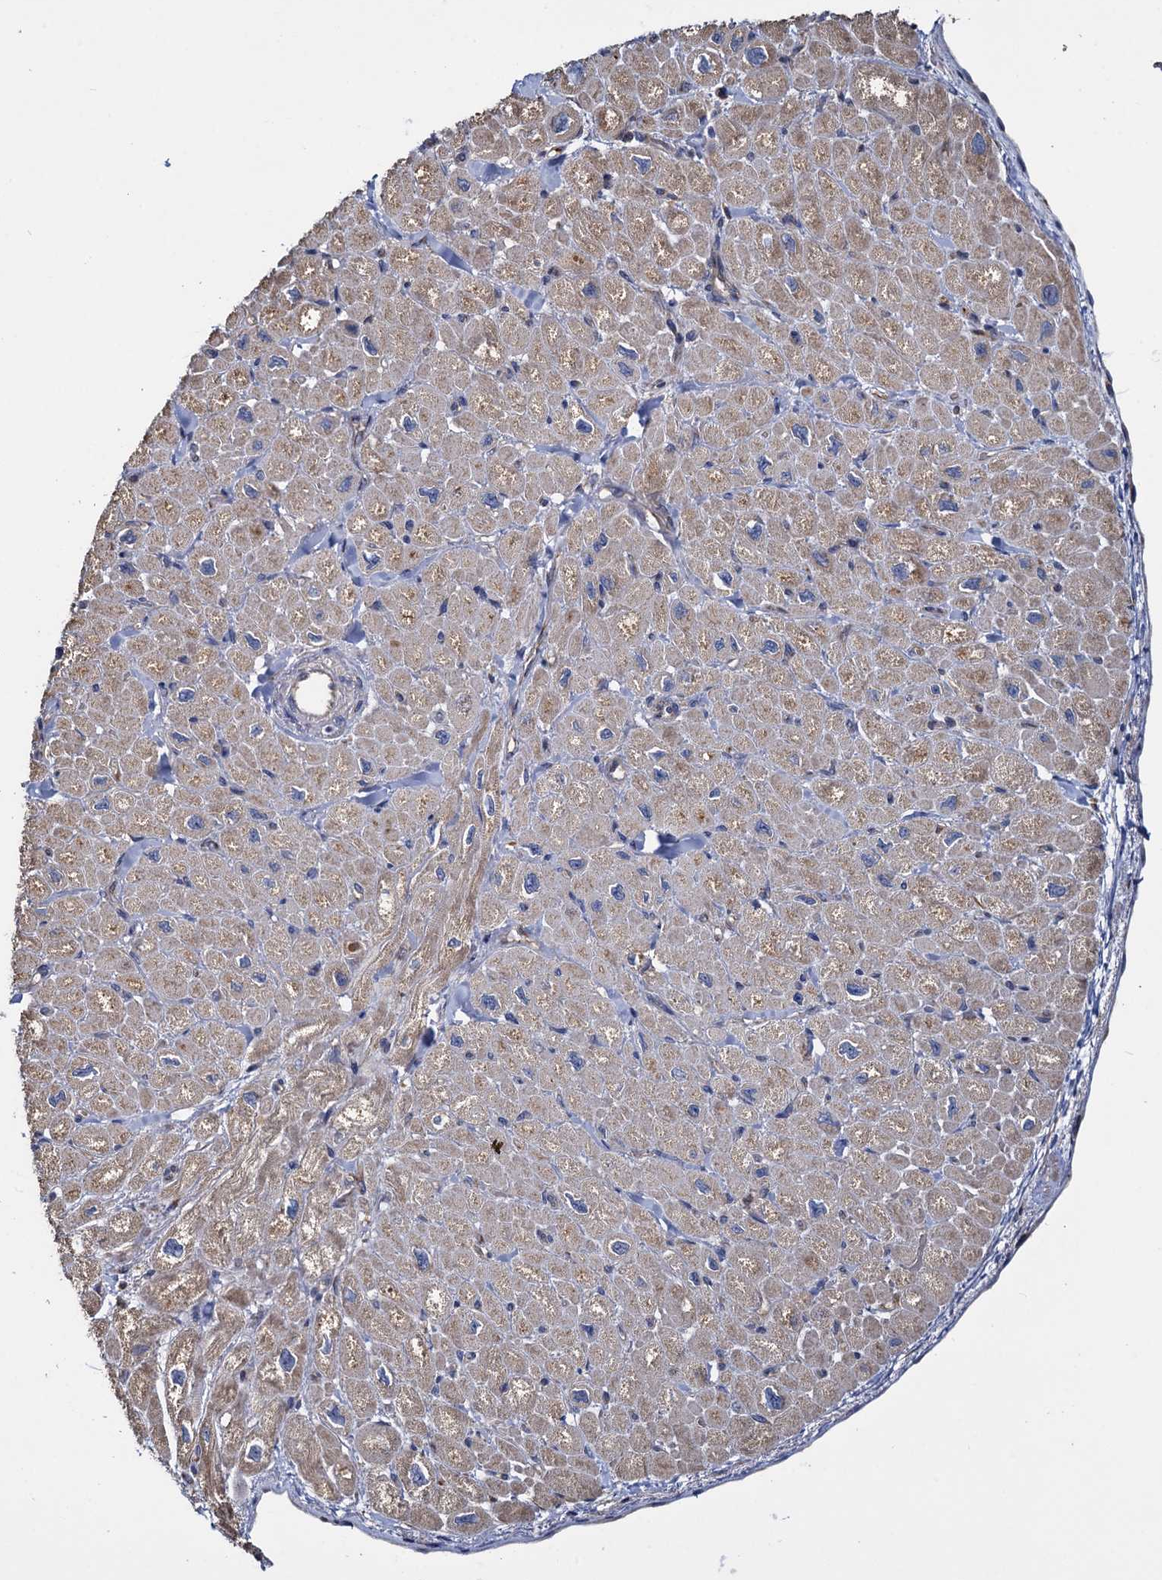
{"staining": {"intensity": "weak", "quantity": "25%-75%", "location": "cytoplasmic/membranous"}, "tissue": "heart muscle", "cell_type": "Cardiomyocytes", "image_type": "normal", "snomed": [{"axis": "morphology", "description": "Normal tissue, NOS"}, {"axis": "topography", "description": "Heart"}], "caption": "DAB immunohistochemical staining of normal heart muscle demonstrates weak cytoplasmic/membranous protein positivity in approximately 25%-75% of cardiomyocytes.", "gene": "CEP192", "patient": {"sex": "male", "age": 65}}